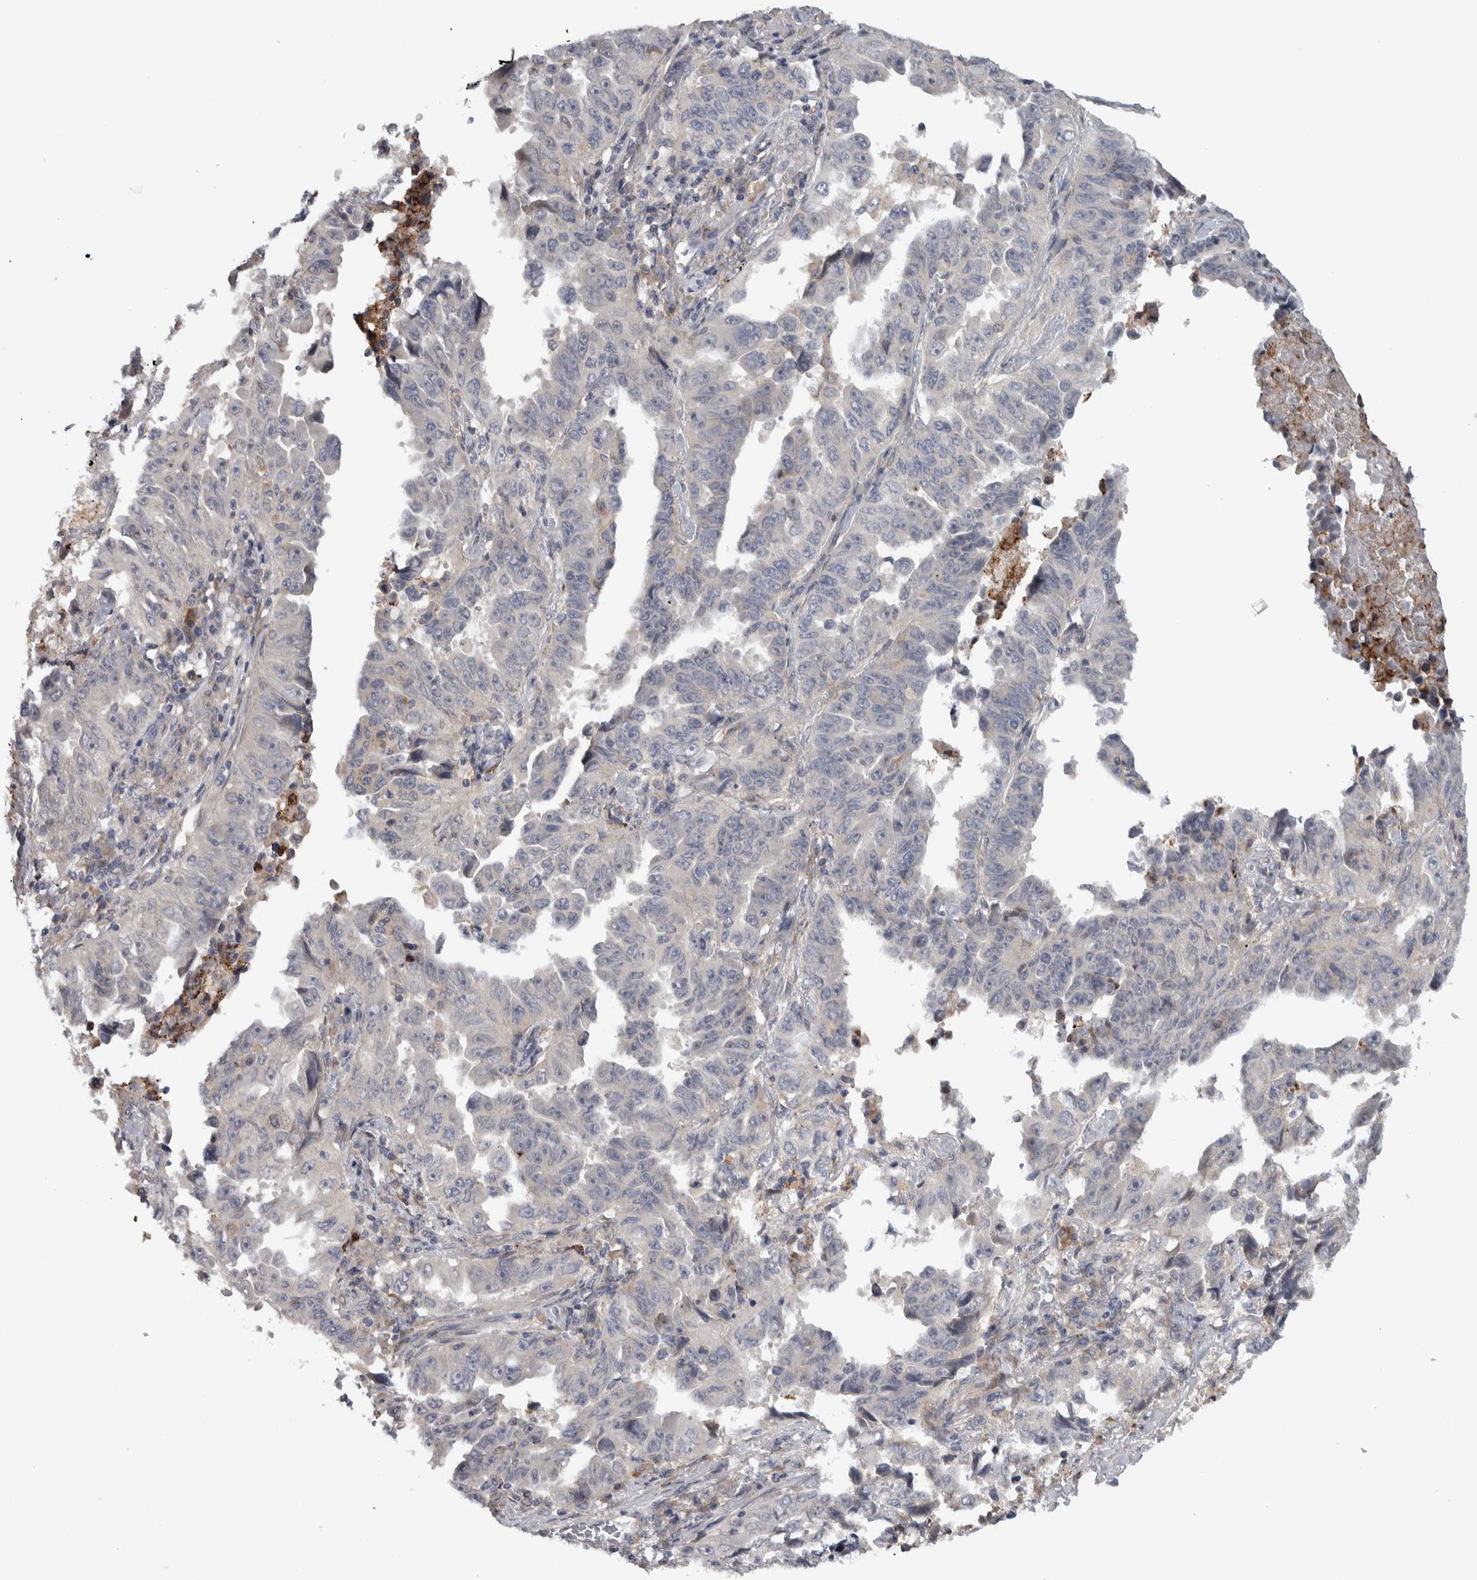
{"staining": {"intensity": "negative", "quantity": "none", "location": "none"}, "tissue": "lung cancer", "cell_type": "Tumor cells", "image_type": "cancer", "snomed": [{"axis": "morphology", "description": "Adenocarcinoma, NOS"}, {"axis": "topography", "description": "Lung"}], "caption": "Histopathology image shows no significant protein expression in tumor cells of adenocarcinoma (lung).", "gene": "ADPRM", "patient": {"sex": "female", "age": 51}}